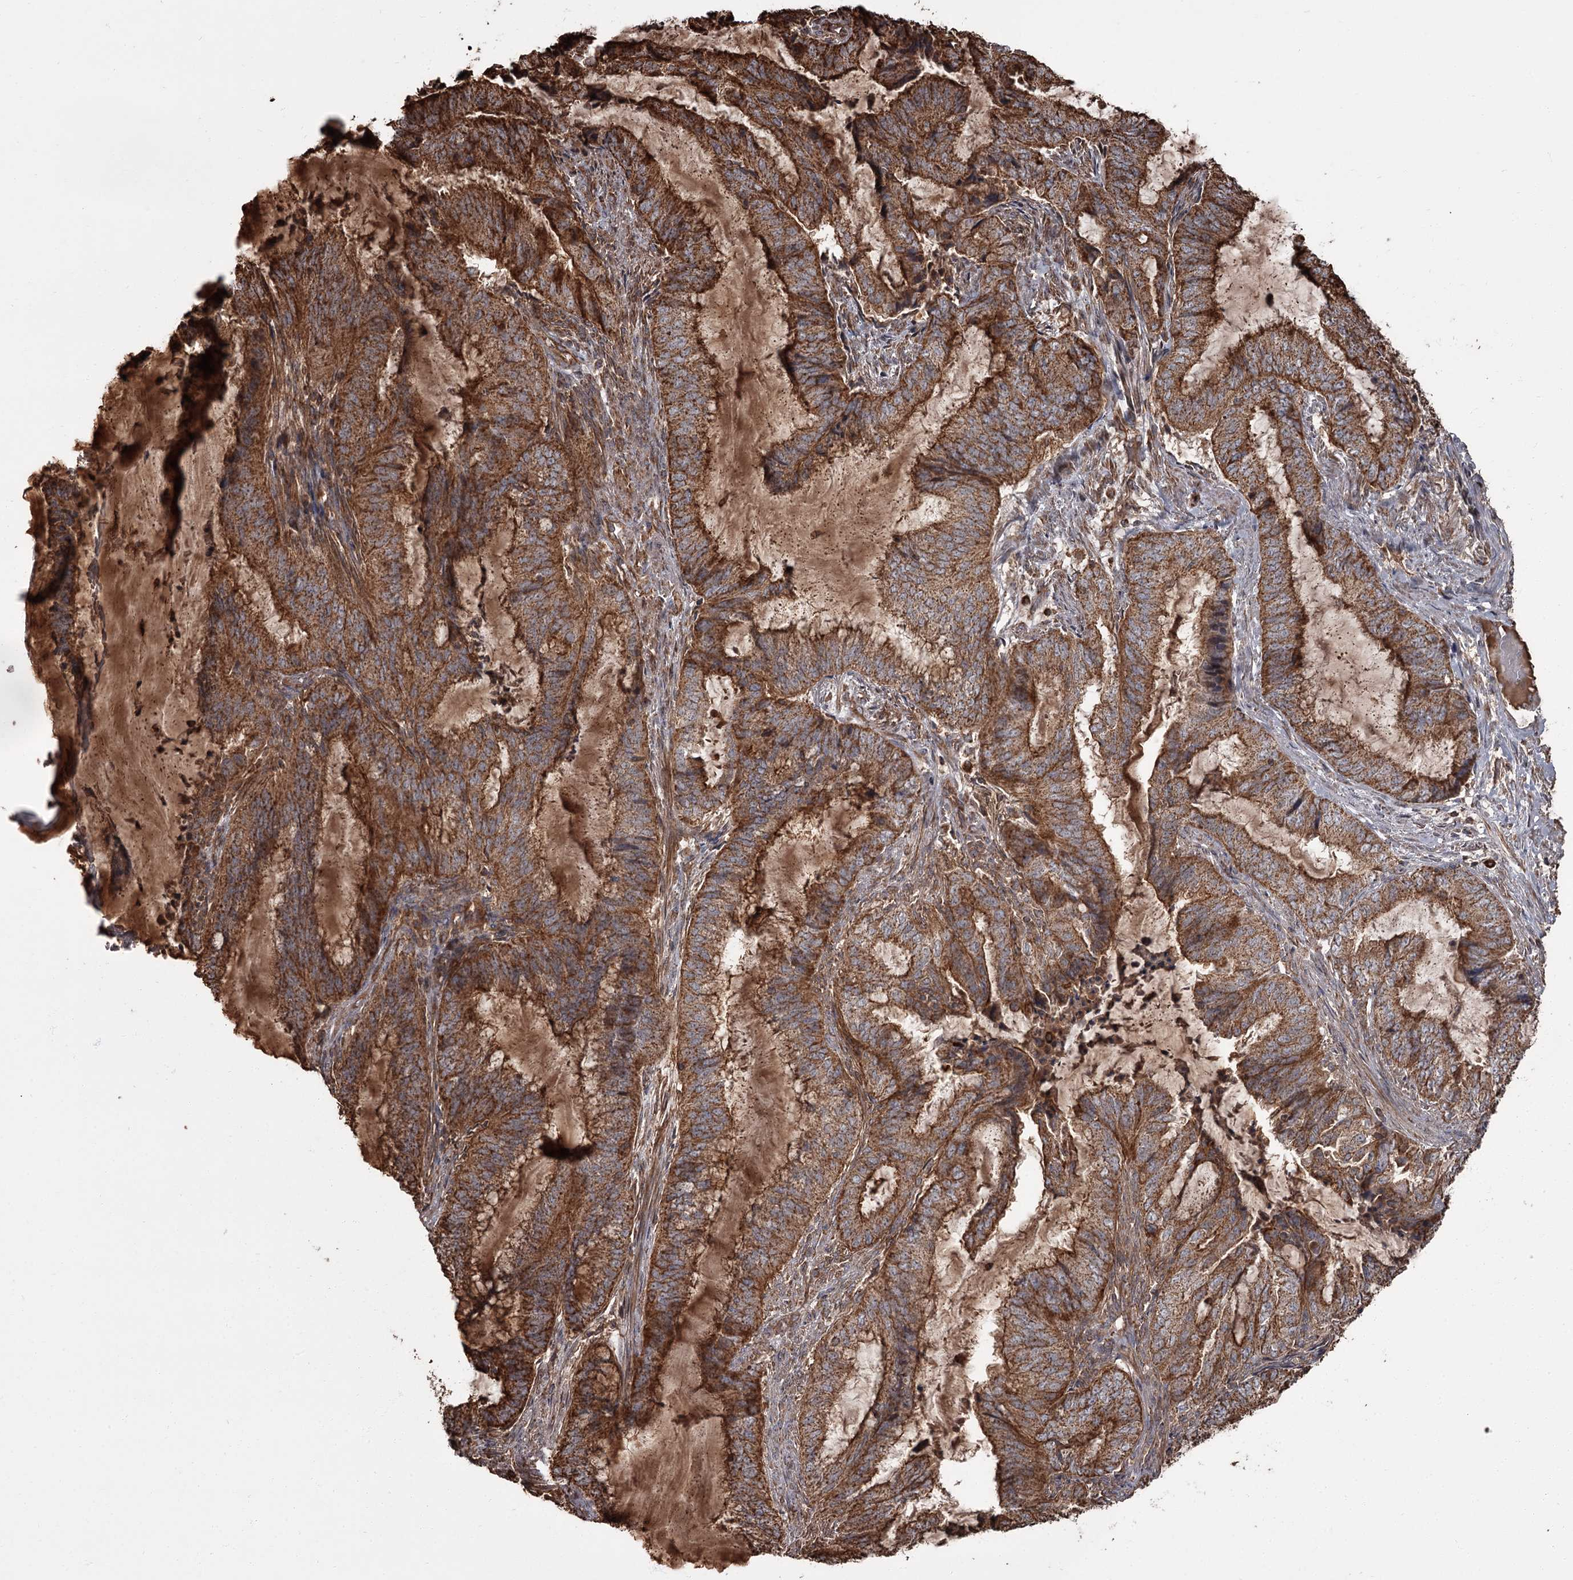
{"staining": {"intensity": "strong", "quantity": ">75%", "location": "cytoplasmic/membranous"}, "tissue": "endometrial cancer", "cell_type": "Tumor cells", "image_type": "cancer", "snomed": [{"axis": "morphology", "description": "Adenocarcinoma, NOS"}, {"axis": "topography", "description": "Endometrium"}], "caption": "High-power microscopy captured an immunohistochemistry photomicrograph of endometrial cancer (adenocarcinoma), revealing strong cytoplasmic/membranous expression in about >75% of tumor cells. (Stains: DAB in brown, nuclei in blue, Microscopy: brightfield microscopy at high magnification).", "gene": "THAP9", "patient": {"sex": "female", "age": 51}}